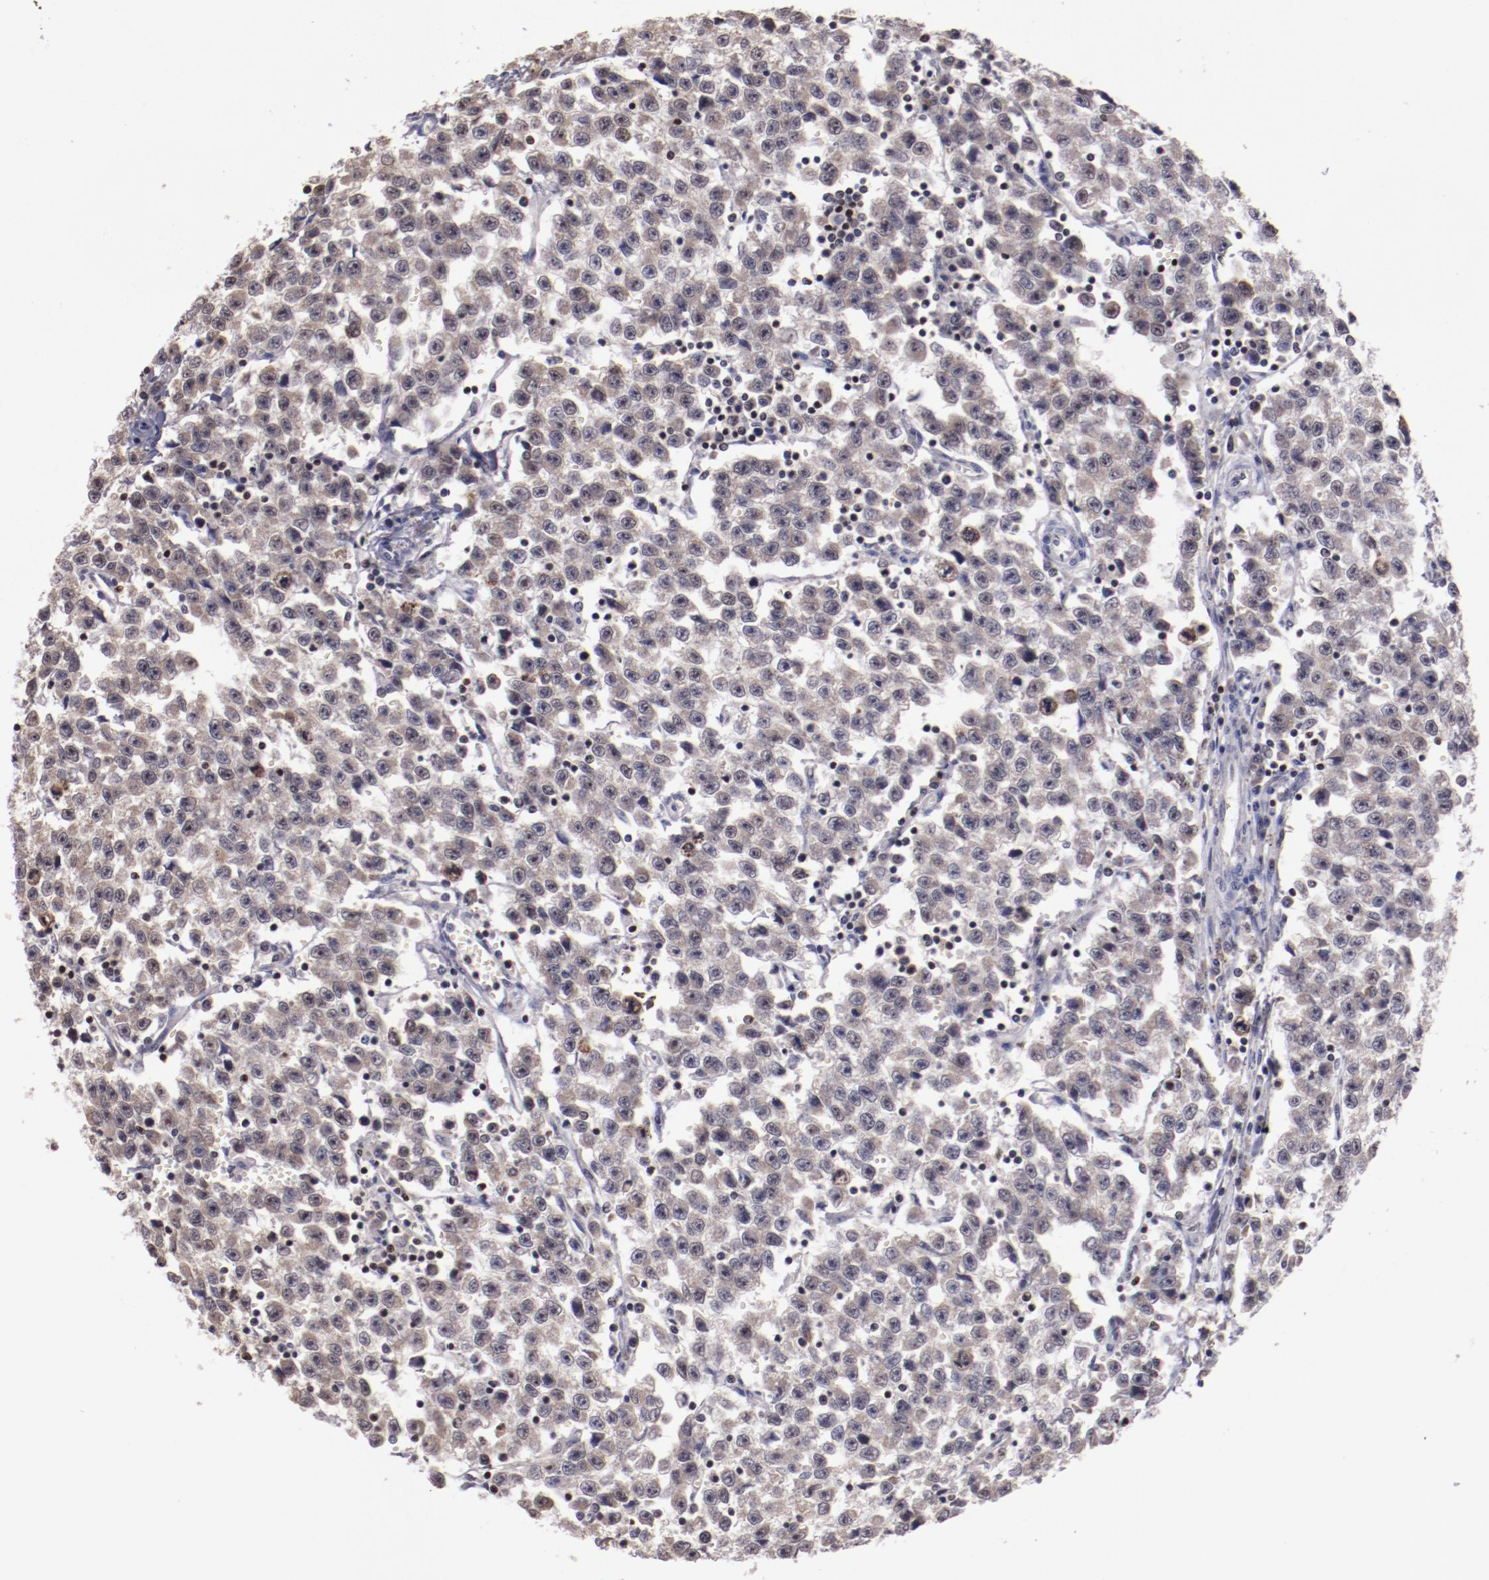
{"staining": {"intensity": "weak", "quantity": ">75%", "location": "cytoplasmic/membranous,nuclear"}, "tissue": "testis cancer", "cell_type": "Tumor cells", "image_type": "cancer", "snomed": [{"axis": "morphology", "description": "Seminoma, NOS"}, {"axis": "topography", "description": "Testis"}], "caption": "The immunohistochemical stain shows weak cytoplasmic/membranous and nuclear staining in tumor cells of testis seminoma tissue.", "gene": "DDX24", "patient": {"sex": "male", "age": 35}}